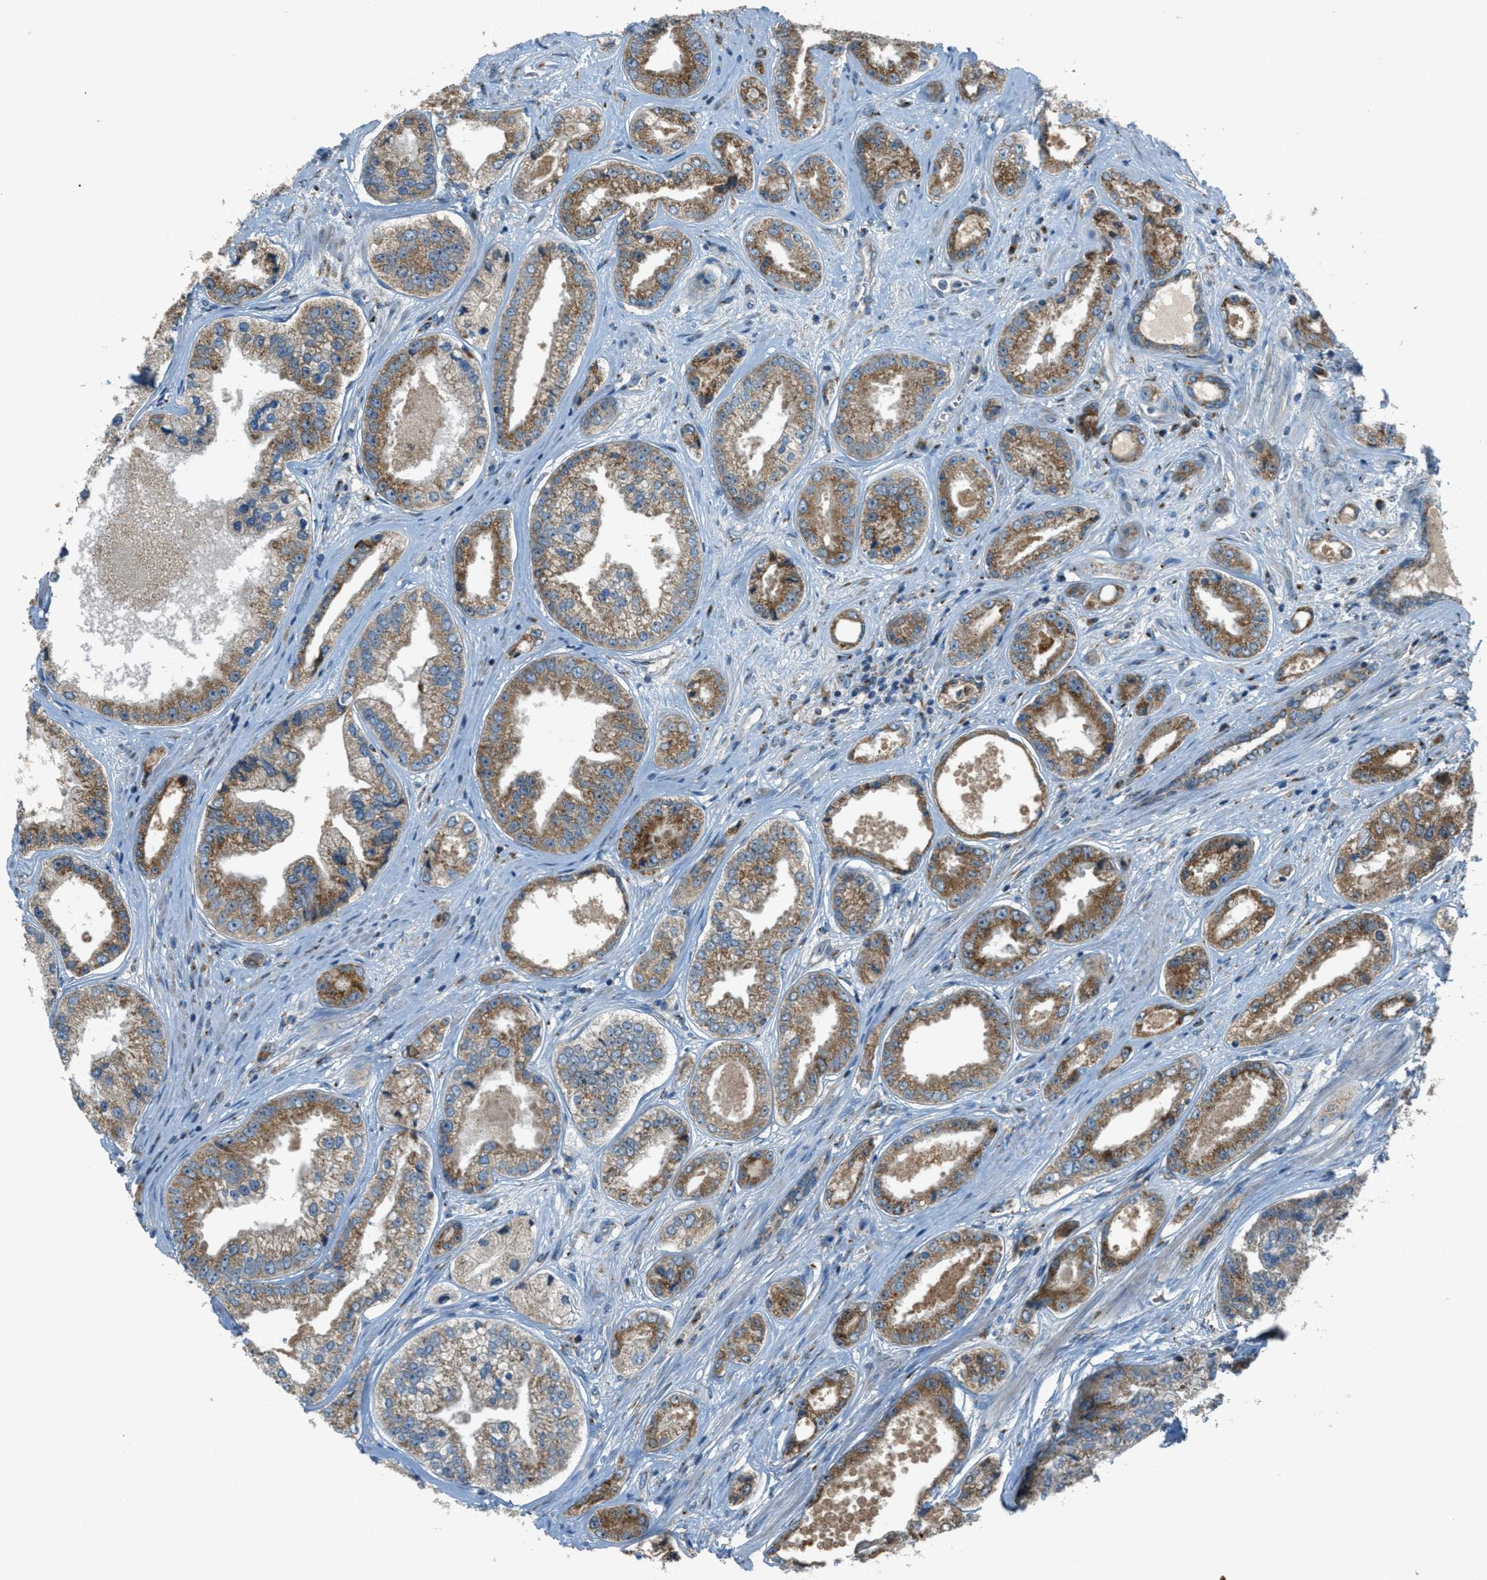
{"staining": {"intensity": "moderate", "quantity": ">75%", "location": "cytoplasmic/membranous"}, "tissue": "prostate cancer", "cell_type": "Tumor cells", "image_type": "cancer", "snomed": [{"axis": "morphology", "description": "Adenocarcinoma, High grade"}, {"axis": "topography", "description": "Prostate"}], "caption": "Immunohistochemistry (IHC) photomicrograph of human prostate cancer stained for a protein (brown), which displays medium levels of moderate cytoplasmic/membranous expression in about >75% of tumor cells.", "gene": "BCKDK", "patient": {"sex": "male", "age": 61}}